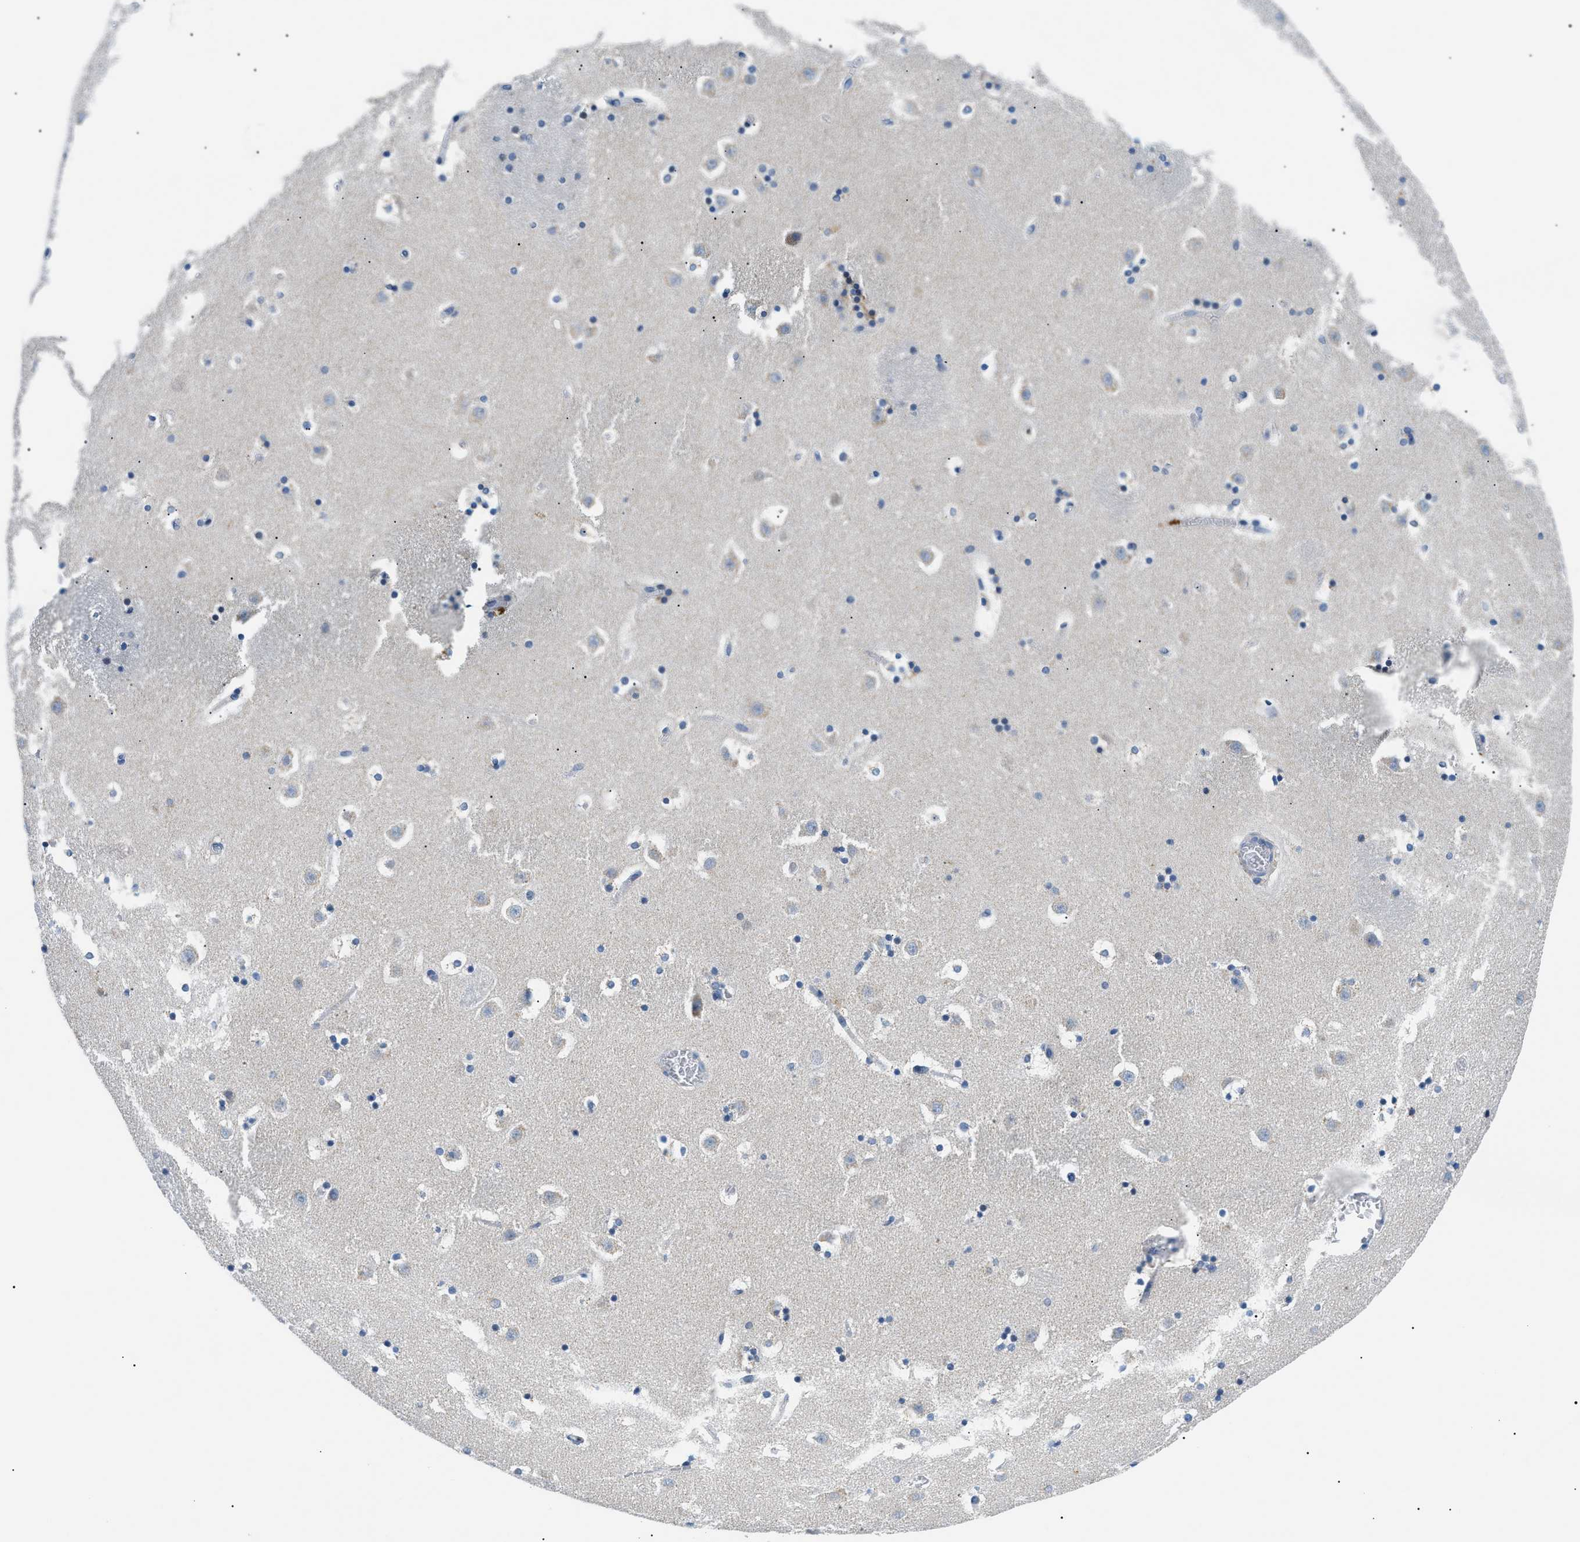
{"staining": {"intensity": "moderate", "quantity": "<25%", "location": "cytoplasmic/membranous"}, "tissue": "caudate", "cell_type": "Glial cells", "image_type": "normal", "snomed": [{"axis": "morphology", "description": "Normal tissue, NOS"}, {"axis": "topography", "description": "Lateral ventricle wall"}], "caption": "About <25% of glial cells in unremarkable caudate exhibit moderate cytoplasmic/membranous protein expression as visualized by brown immunohistochemical staining.", "gene": "SMARCC1", "patient": {"sex": "male", "age": 45}}